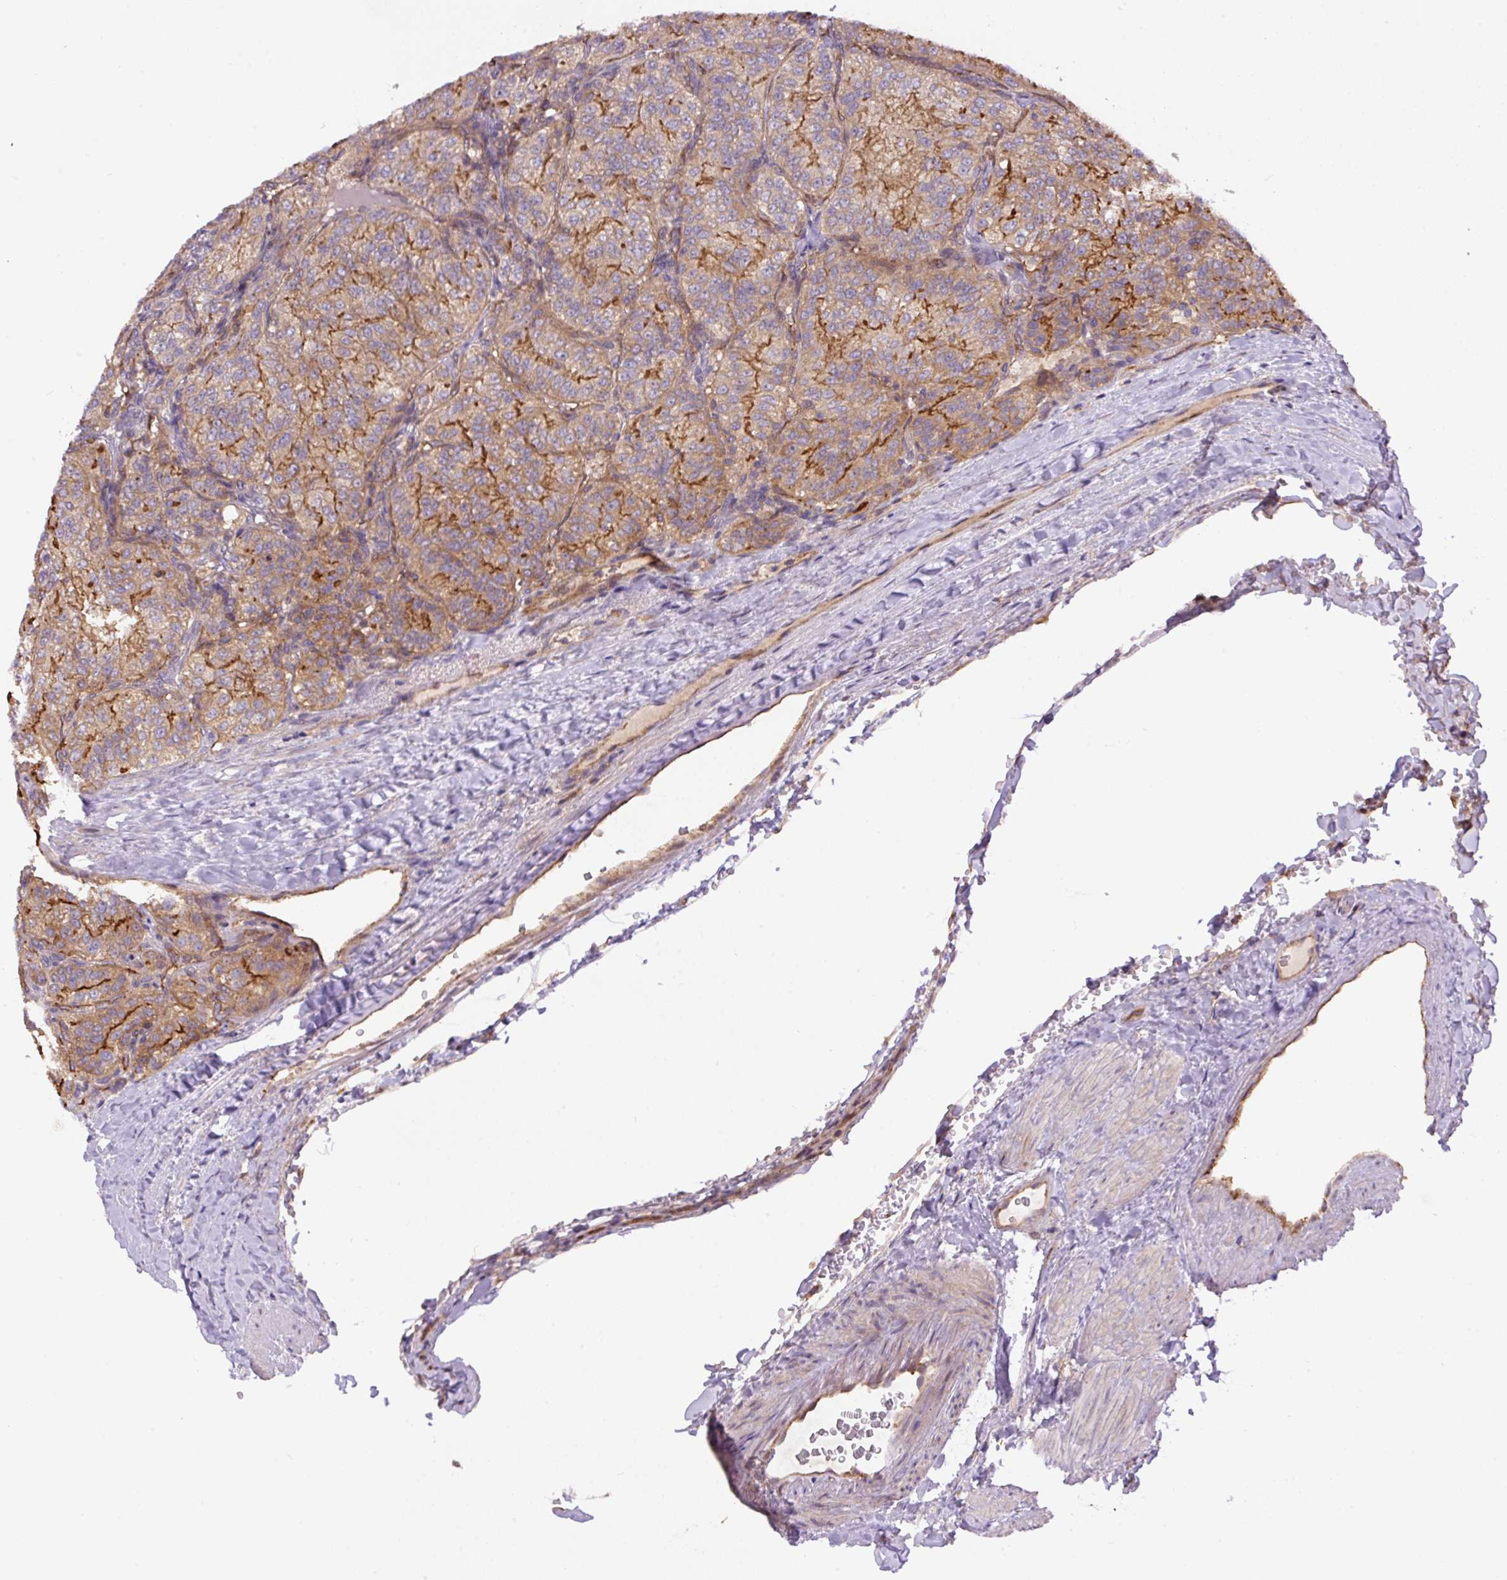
{"staining": {"intensity": "moderate", "quantity": "25%-75%", "location": "cytoplasmic/membranous"}, "tissue": "renal cancer", "cell_type": "Tumor cells", "image_type": "cancer", "snomed": [{"axis": "morphology", "description": "Adenocarcinoma, NOS"}, {"axis": "topography", "description": "Kidney"}], "caption": "Human renal cancer stained for a protein (brown) displays moderate cytoplasmic/membranous positive staining in approximately 25%-75% of tumor cells.", "gene": "PPME1", "patient": {"sex": "female", "age": 63}}